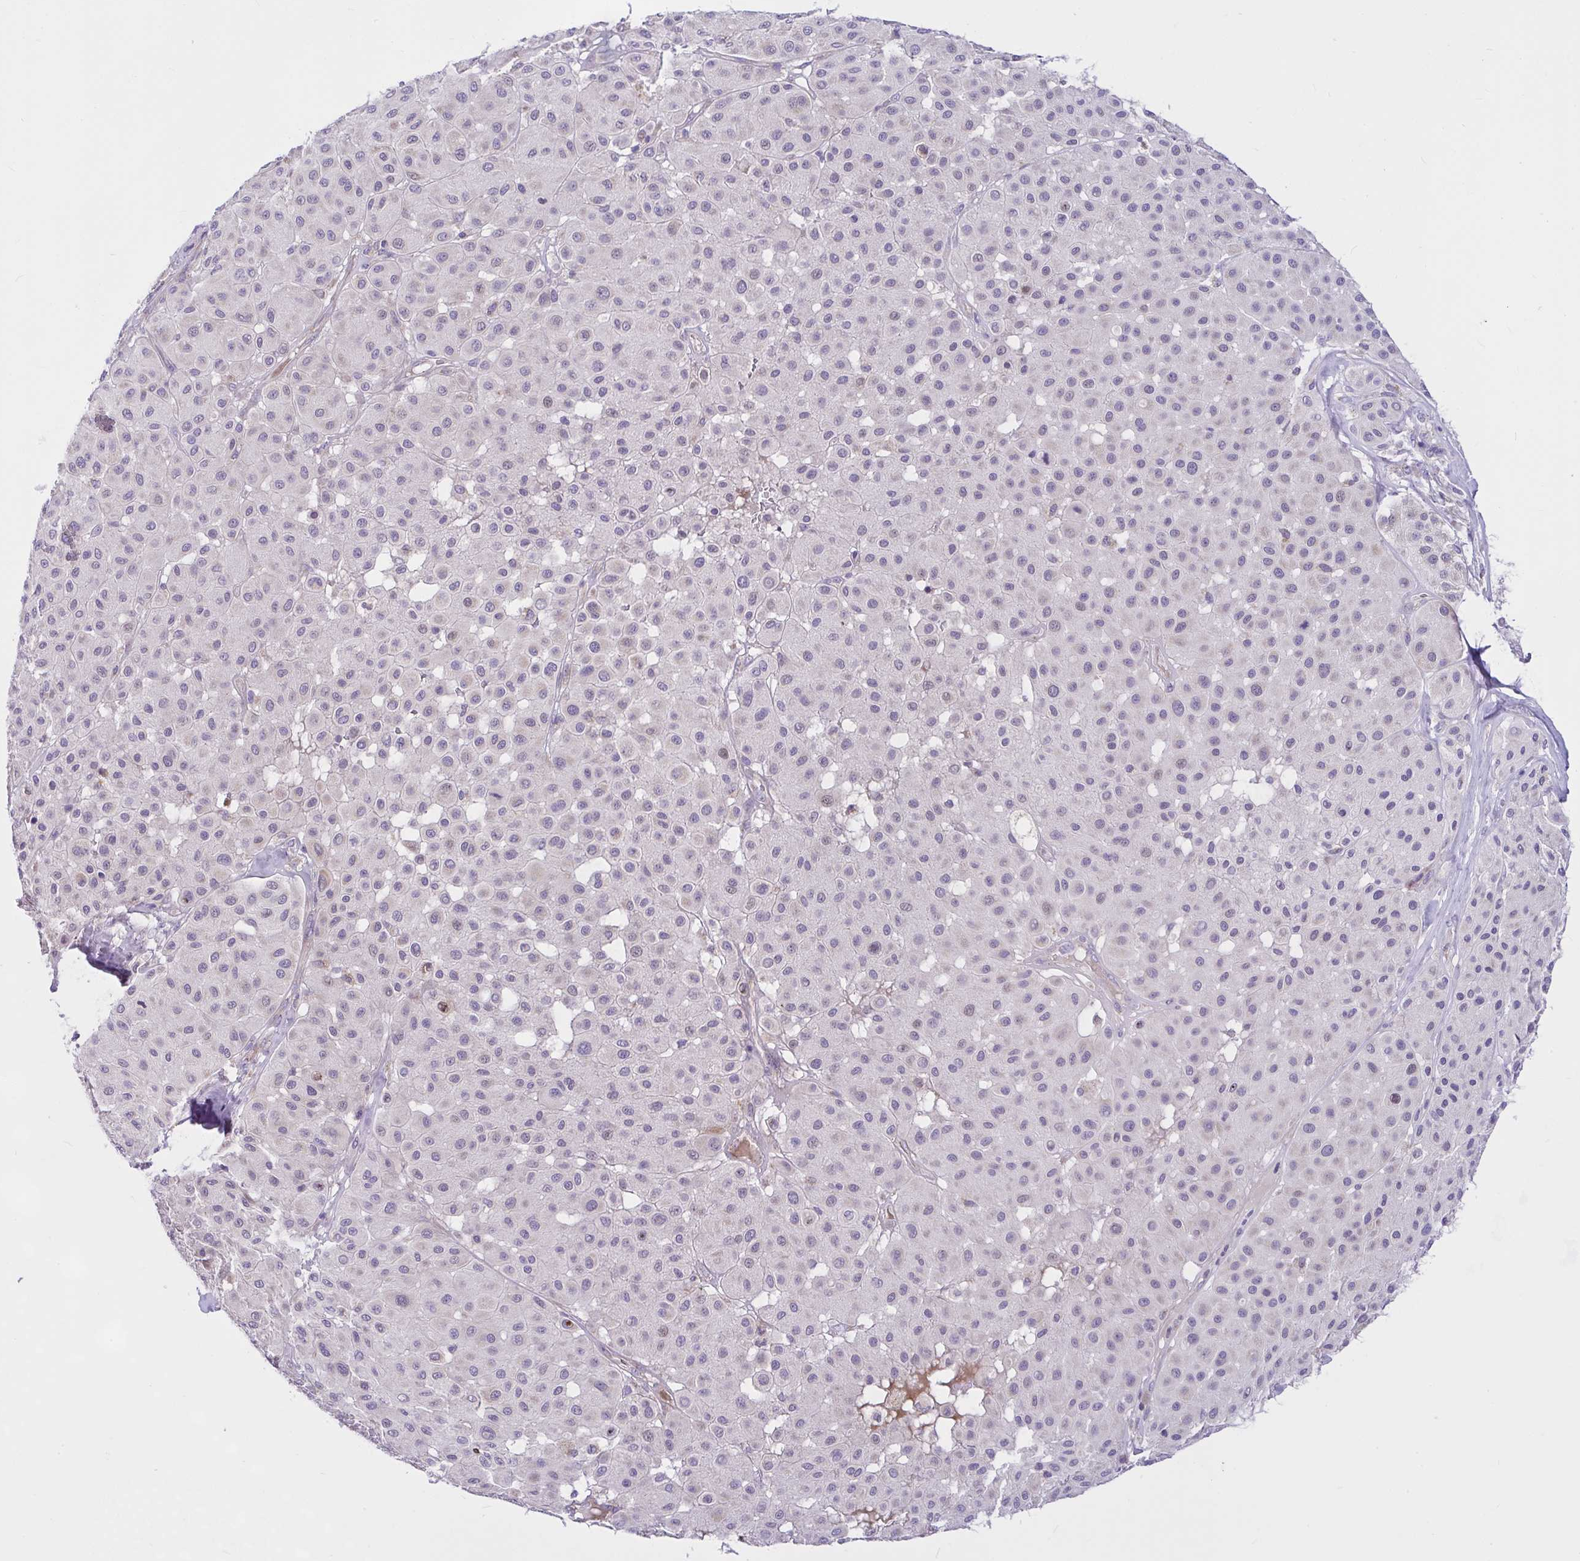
{"staining": {"intensity": "negative", "quantity": "none", "location": "none"}, "tissue": "melanoma", "cell_type": "Tumor cells", "image_type": "cancer", "snomed": [{"axis": "morphology", "description": "Malignant melanoma, Metastatic site"}, {"axis": "topography", "description": "Smooth muscle"}], "caption": "The photomicrograph displays no significant positivity in tumor cells of melanoma.", "gene": "CEP63", "patient": {"sex": "male", "age": 41}}